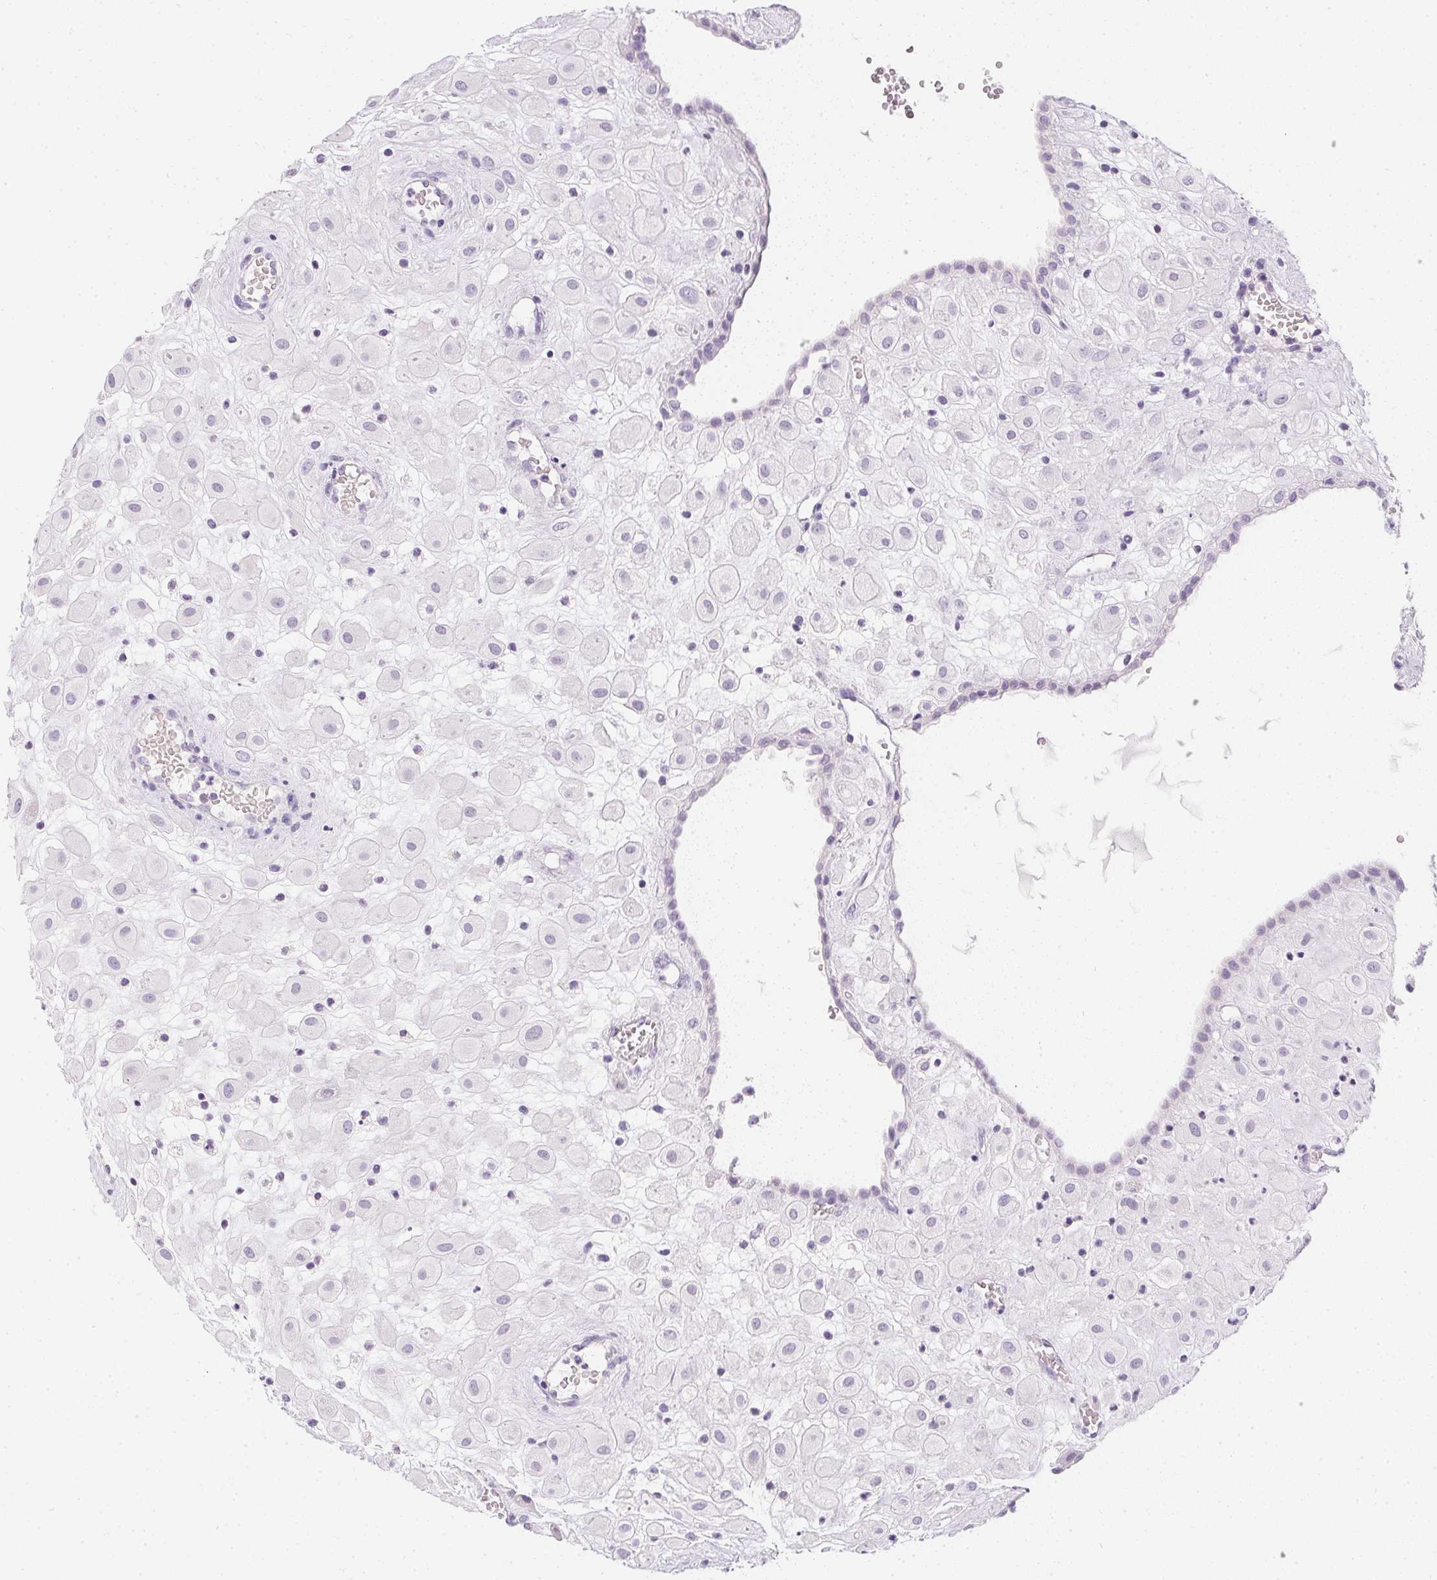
{"staining": {"intensity": "negative", "quantity": "none", "location": "none"}, "tissue": "placenta", "cell_type": "Decidual cells", "image_type": "normal", "snomed": [{"axis": "morphology", "description": "Normal tissue, NOS"}, {"axis": "topography", "description": "Placenta"}], "caption": "Immunohistochemistry of benign placenta displays no staining in decidual cells. (DAB (3,3'-diaminobenzidine) immunohistochemistry (IHC) visualized using brightfield microscopy, high magnification).", "gene": "PPY", "patient": {"sex": "female", "age": 24}}